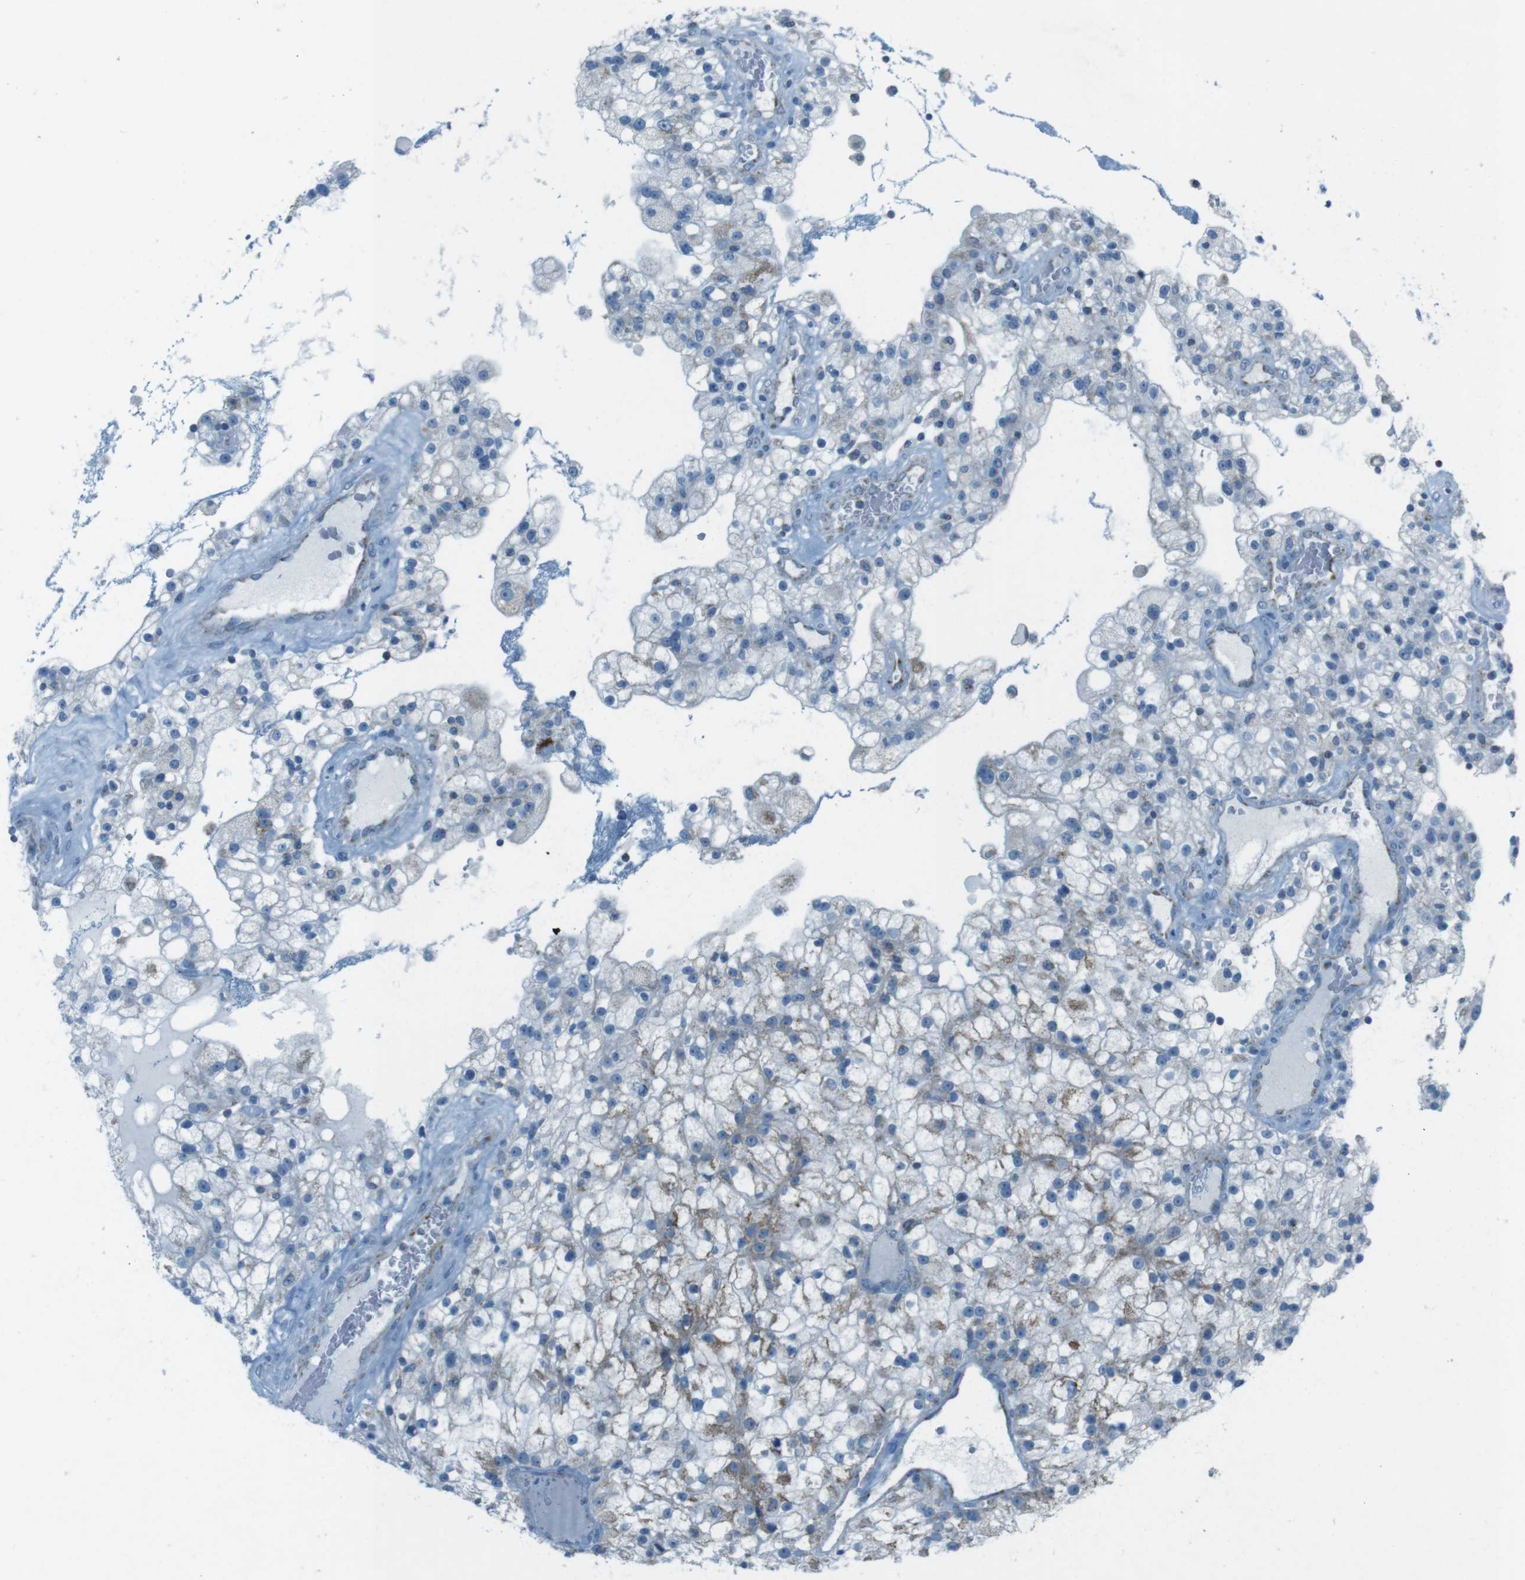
{"staining": {"intensity": "strong", "quantity": "25%-75%", "location": "cytoplasmic/membranous"}, "tissue": "renal cancer", "cell_type": "Tumor cells", "image_type": "cancer", "snomed": [{"axis": "morphology", "description": "Adenocarcinoma, NOS"}, {"axis": "topography", "description": "Kidney"}], "caption": "Tumor cells demonstrate high levels of strong cytoplasmic/membranous expression in approximately 25%-75% of cells in renal adenocarcinoma.", "gene": "DNAJA3", "patient": {"sex": "female", "age": 52}}